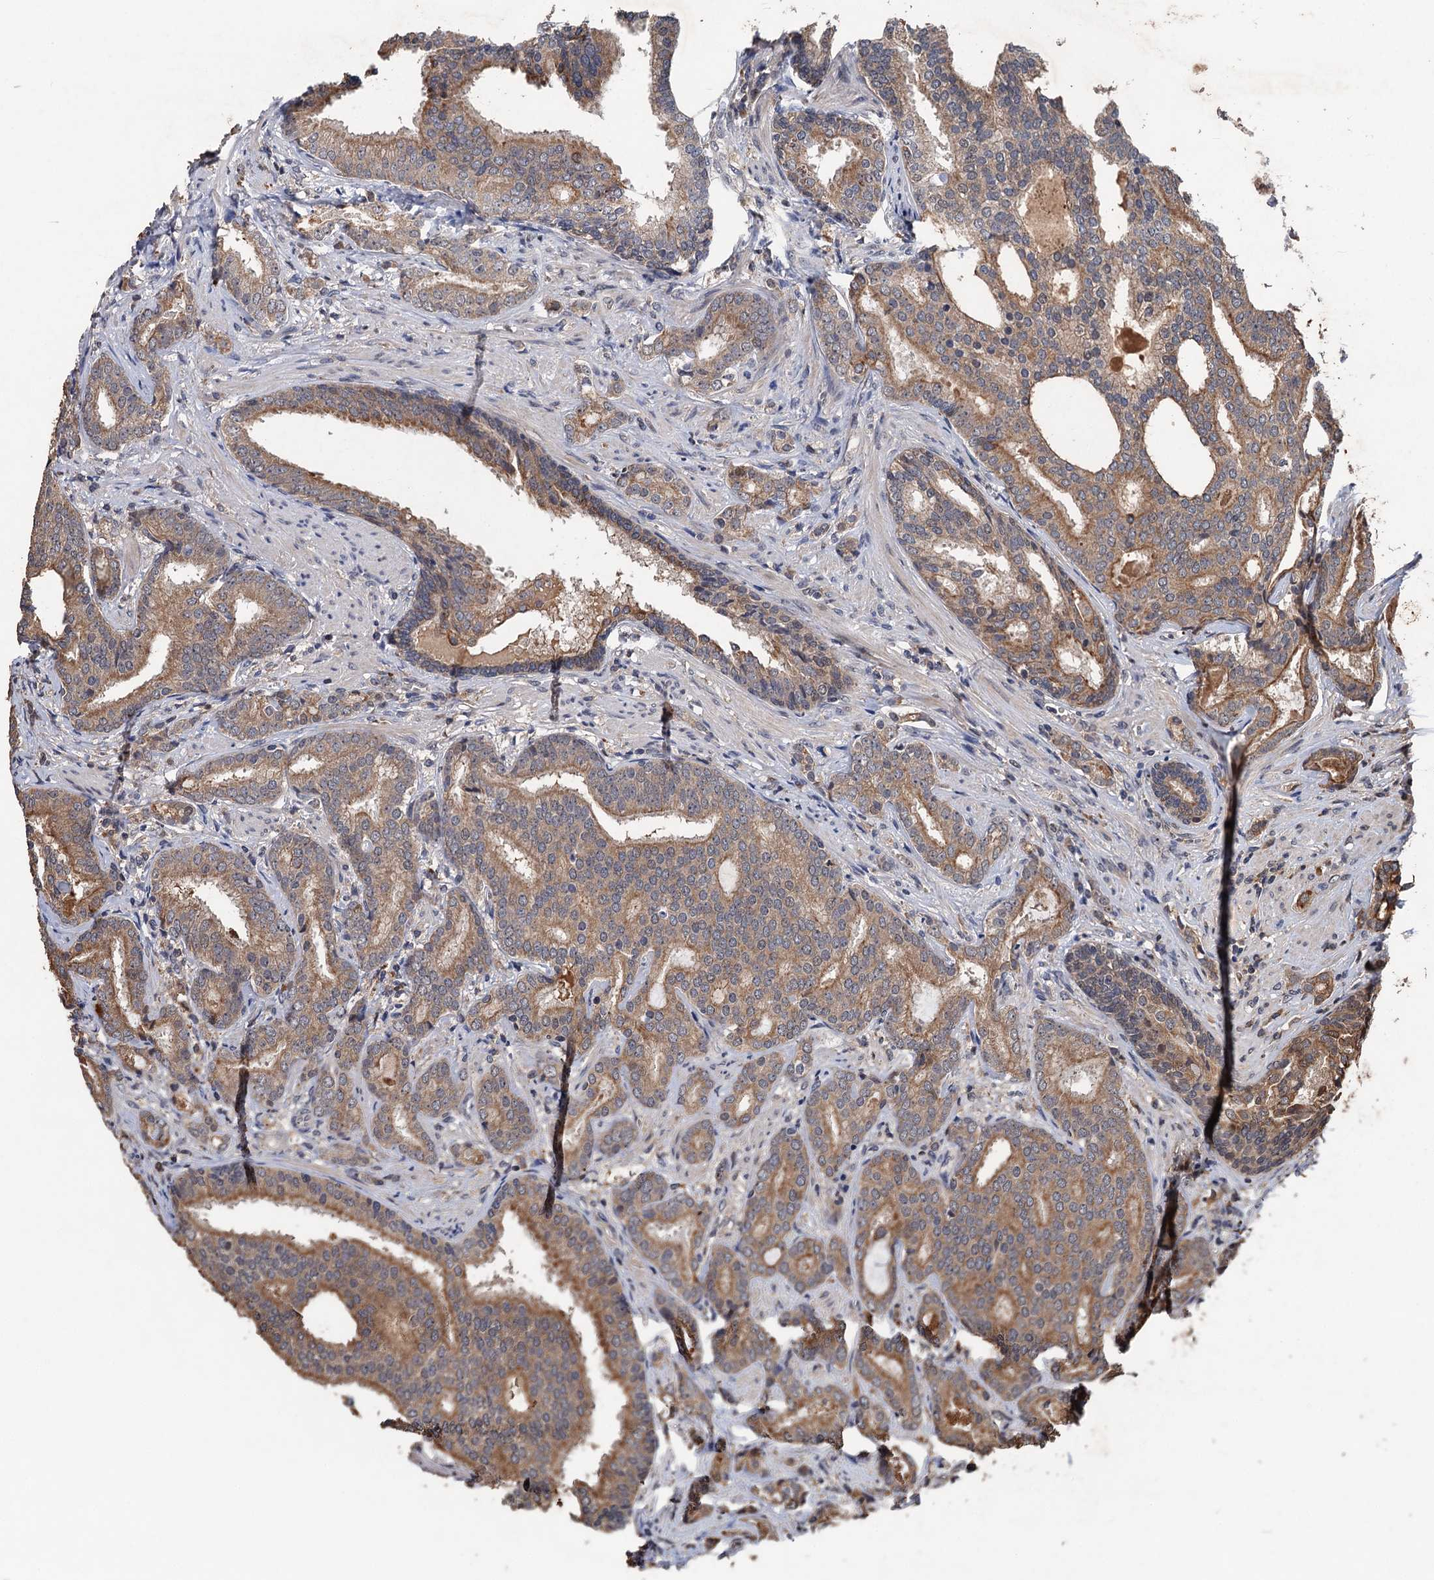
{"staining": {"intensity": "moderate", "quantity": ">75%", "location": "cytoplasmic/membranous"}, "tissue": "prostate cancer", "cell_type": "Tumor cells", "image_type": "cancer", "snomed": [{"axis": "morphology", "description": "Adenocarcinoma, High grade"}, {"axis": "topography", "description": "Prostate"}], "caption": "Protein expression analysis of human prostate cancer (high-grade adenocarcinoma) reveals moderate cytoplasmic/membranous positivity in approximately >75% of tumor cells.", "gene": "ZNF438", "patient": {"sex": "male", "age": 63}}